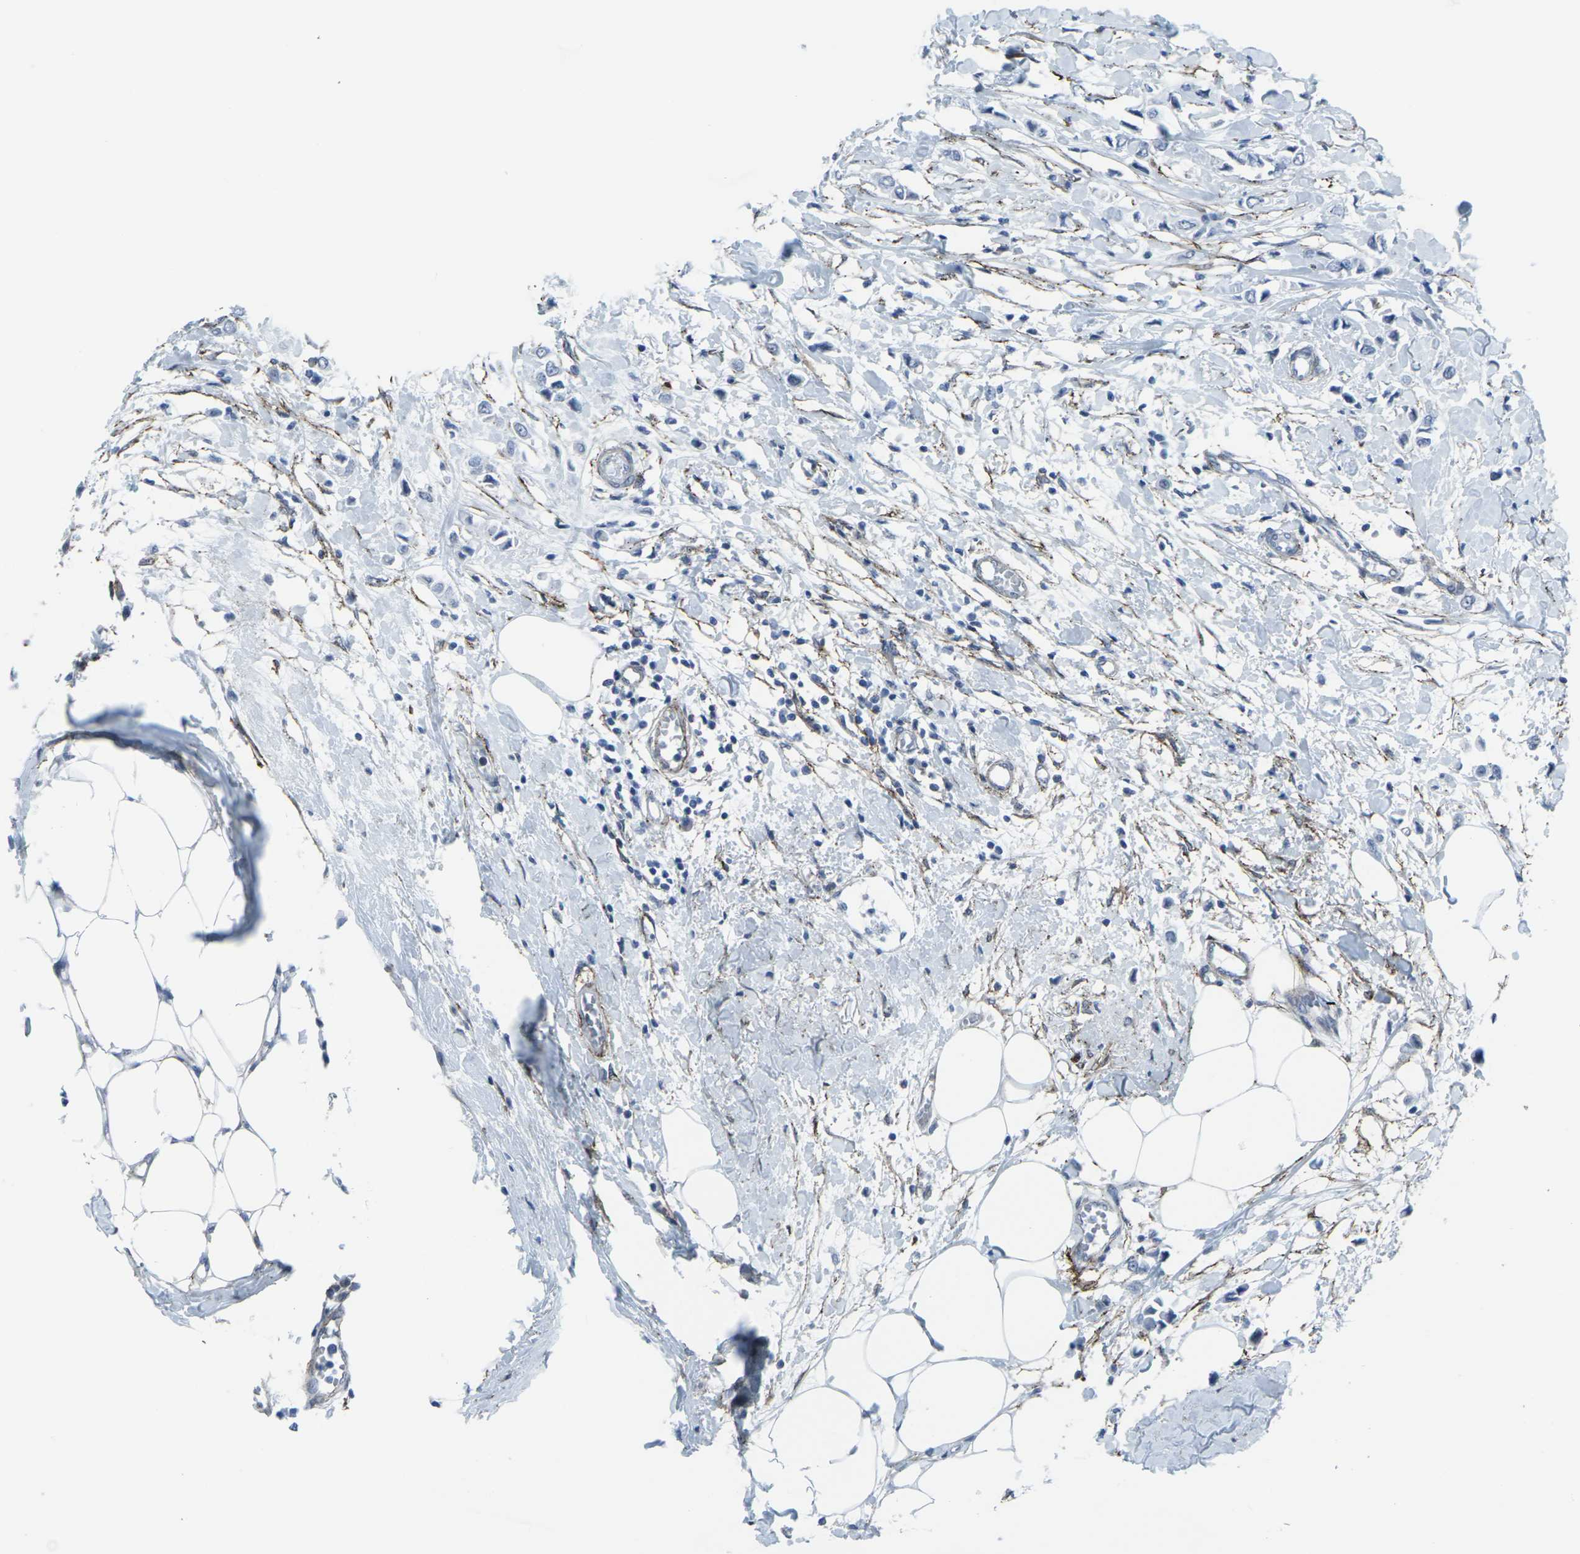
{"staining": {"intensity": "negative", "quantity": "none", "location": "none"}, "tissue": "breast cancer", "cell_type": "Tumor cells", "image_type": "cancer", "snomed": [{"axis": "morphology", "description": "Lobular carcinoma"}, {"axis": "topography", "description": "Breast"}], "caption": "An immunohistochemistry histopathology image of lobular carcinoma (breast) is shown. There is no staining in tumor cells of lobular carcinoma (breast).", "gene": "CDH11", "patient": {"sex": "female", "age": 51}}